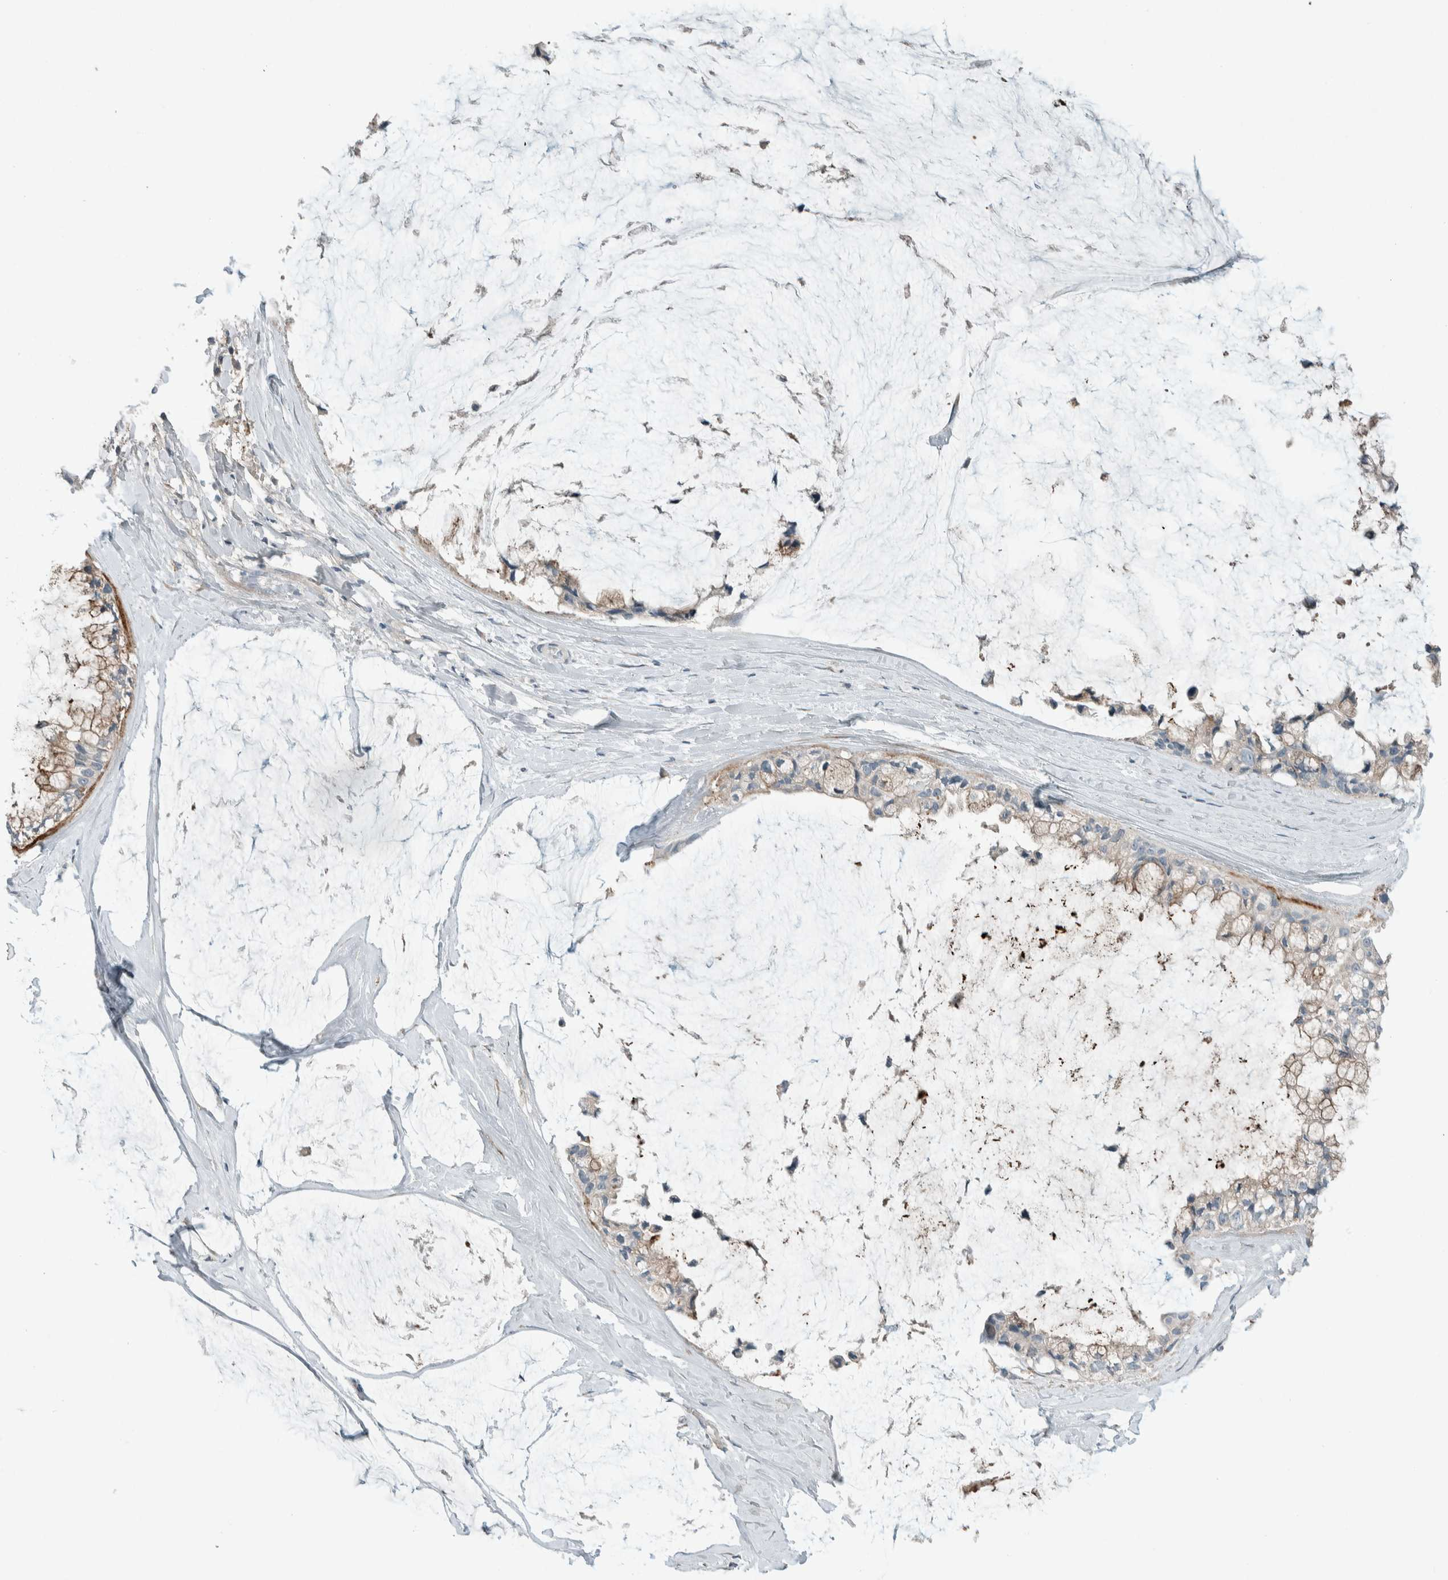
{"staining": {"intensity": "weak", "quantity": "25%-75%", "location": "cytoplasmic/membranous"}, "tissue": "ovarian cancer", "cell_type": "Tumor cells", "image_type": "cancer", "snomed": [{"axis": "morphology", "description": "Cystadenocarcinoma, mucinous, NOS"}, {"axis": "topography", "description": "Ovary"}], "caption": "Brown immunohistochemical staining in human mucinous cystadenocarcinoma (ovarian) demonstrates weak cytoplasmic/membranous expression in about 25%-75% of tumor cells.", "gene": "CERCAM", "patient": {"sex": "female", "age": 39}}